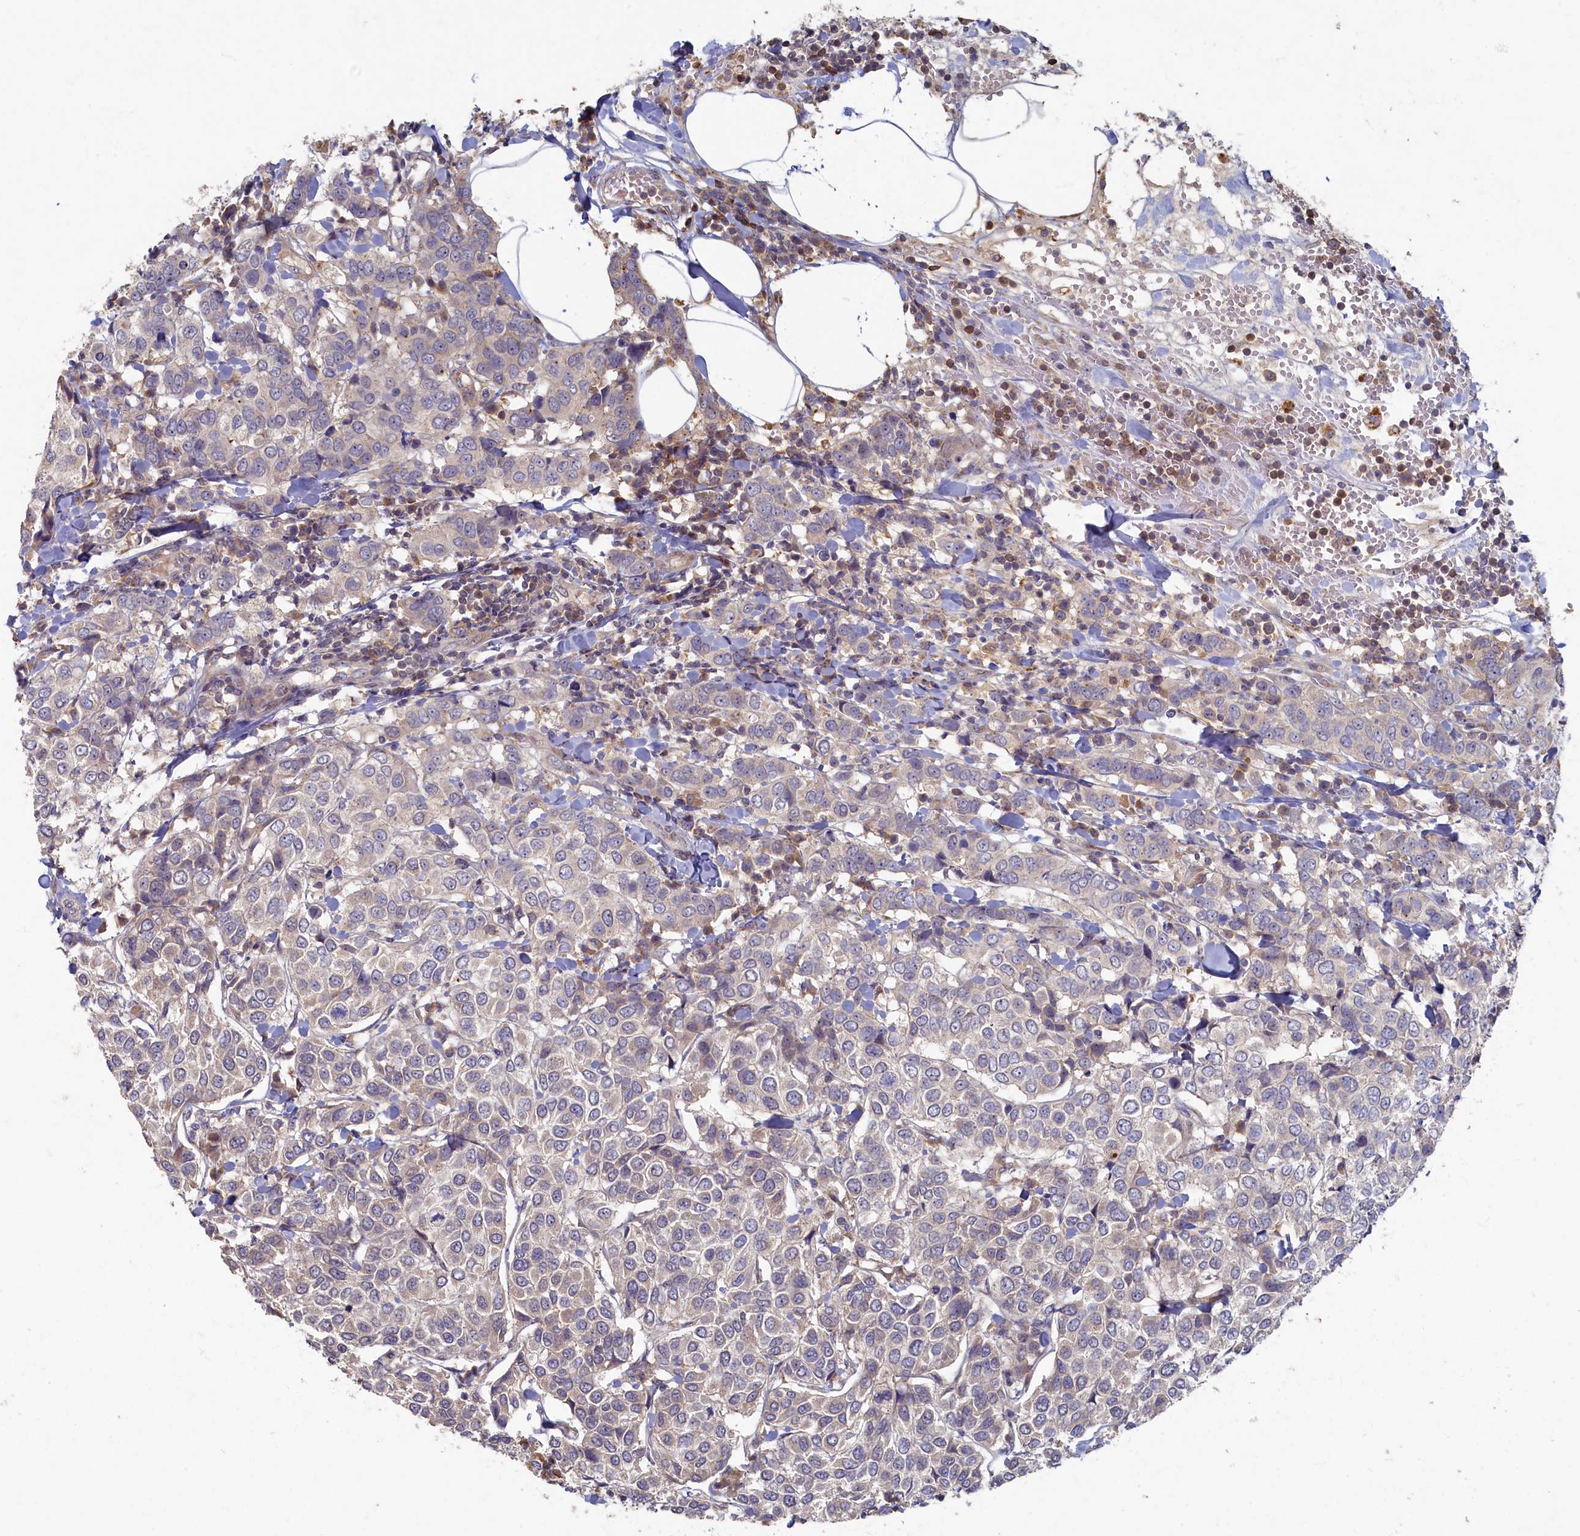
{"staining": {"intensity": "weak", "quantity": "<25%", "location": "cytoplasmic/membranous"}, "tissue": "breast cancer", "cell_type": "Tumor cells", "image_type": "cancer", "snomed": [{"axis": "morphology", "description": "Duct carcinoma"}, {"axis": "topography", "description": "Breast"}], "caption": "An immunohistochemistry histopathology image of invasive ductal carcinoma (breast) is shown. There is no staining in tumor cells of invasive ductal carcinoma (breast).", "gene": "HUNK", "patient": {"sex": "female", "age": 55}}